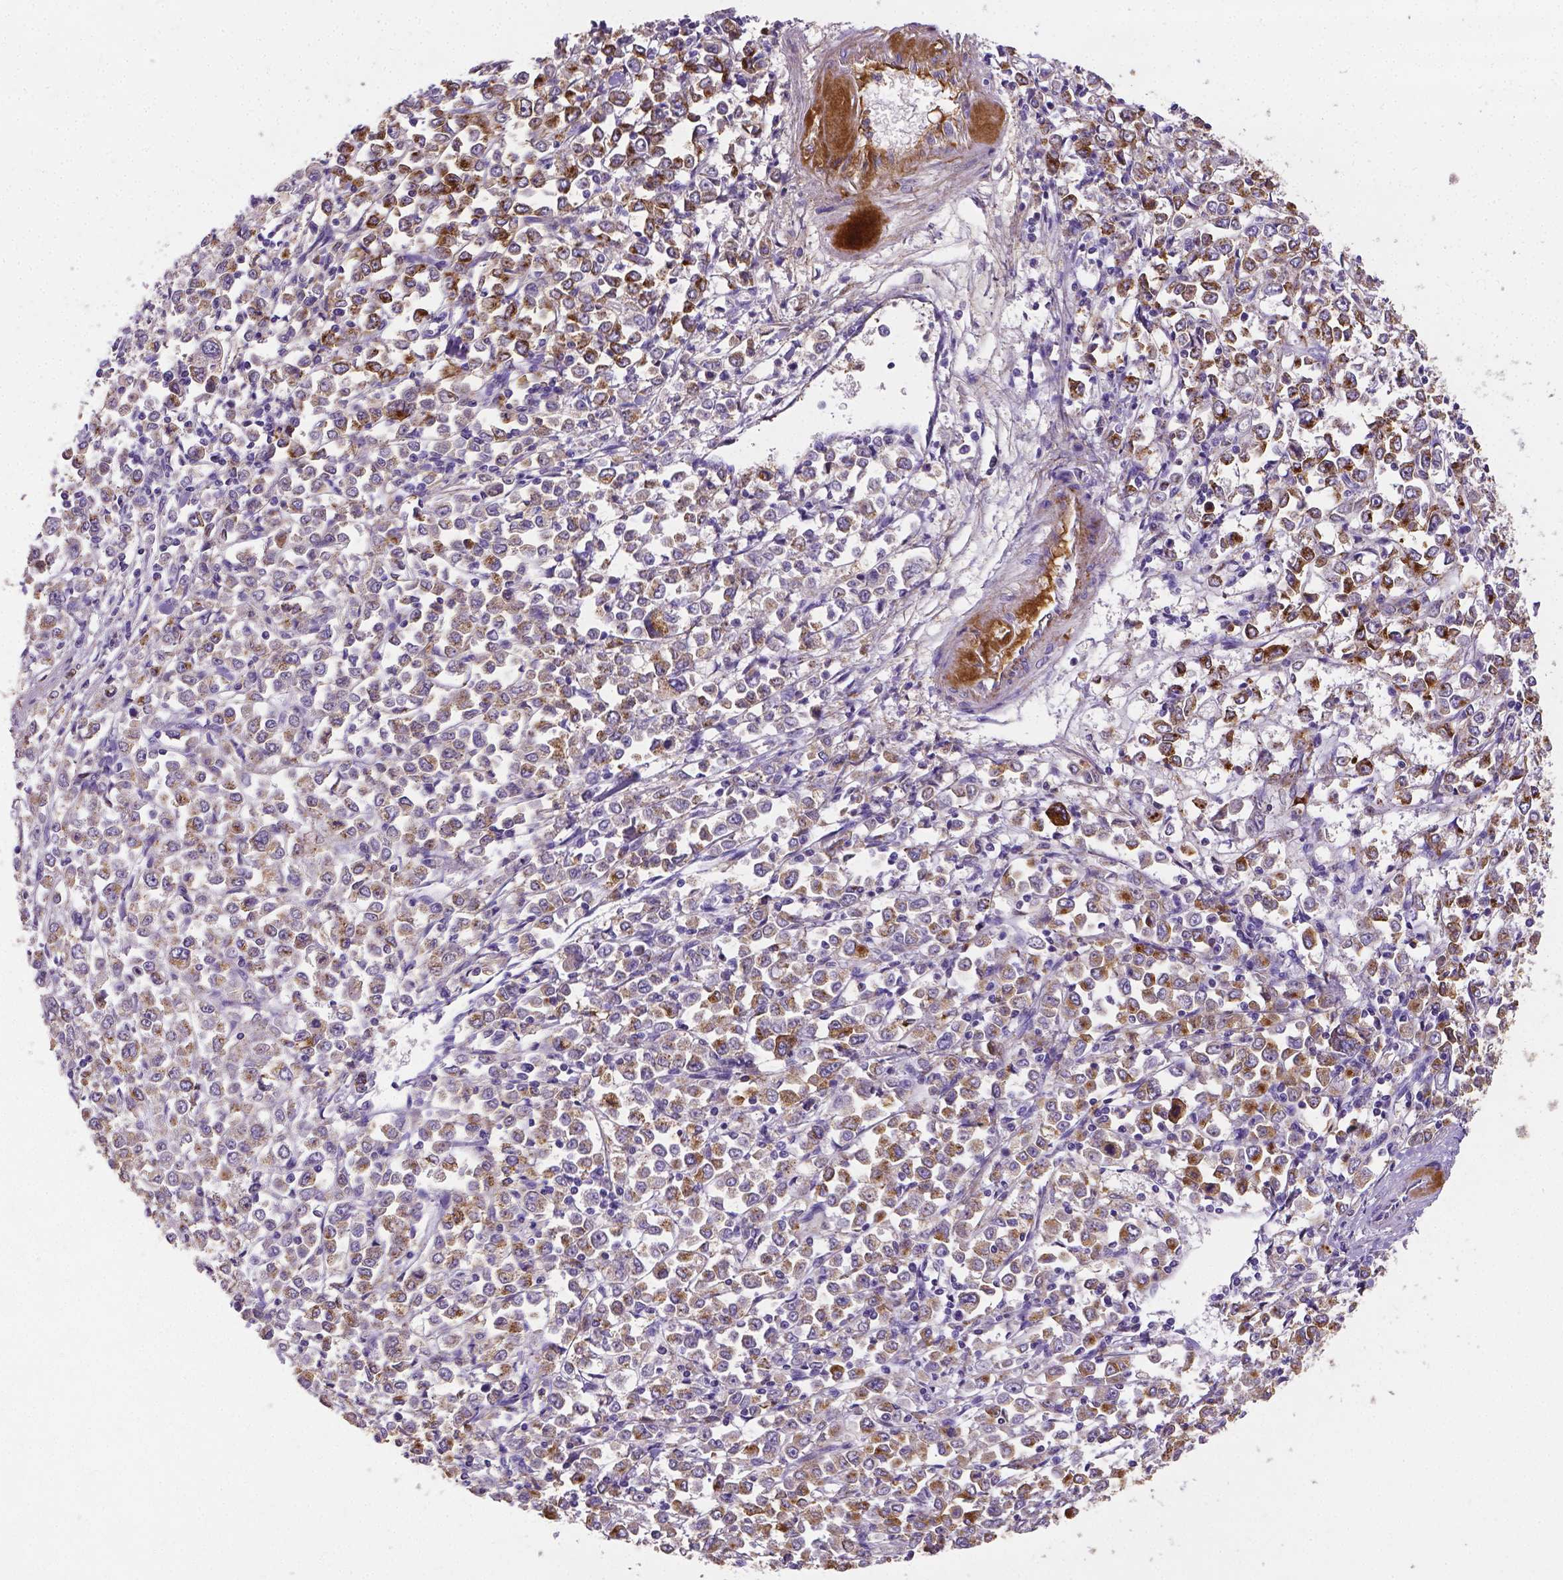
{"staining": {"intensity": "moderate", "quantity": "25%-75%", "location": "cytoplasmic/membranous"}, "tissue": "stomach cancer", "cell_type": "Tumor cells", "image_type": "cancer", "snomed": [{"axis": "morphology", "description": "Adenocarcinoma, NOS"}, {"axis": "topography", "description": "Stomach, upper"}], "caption": "Immunohistochemistry image of neoplastic tissue: human stomach cancer stained using immunohistochemistry exhibits medium levels of moderate protein expression localized specifically in the cytoplasmic/membranous of tumor cells, appearing as a cytoplasmic/membranous brown color.", "gene": "APOE", "patient": {"sex": "male", "age": 70}}